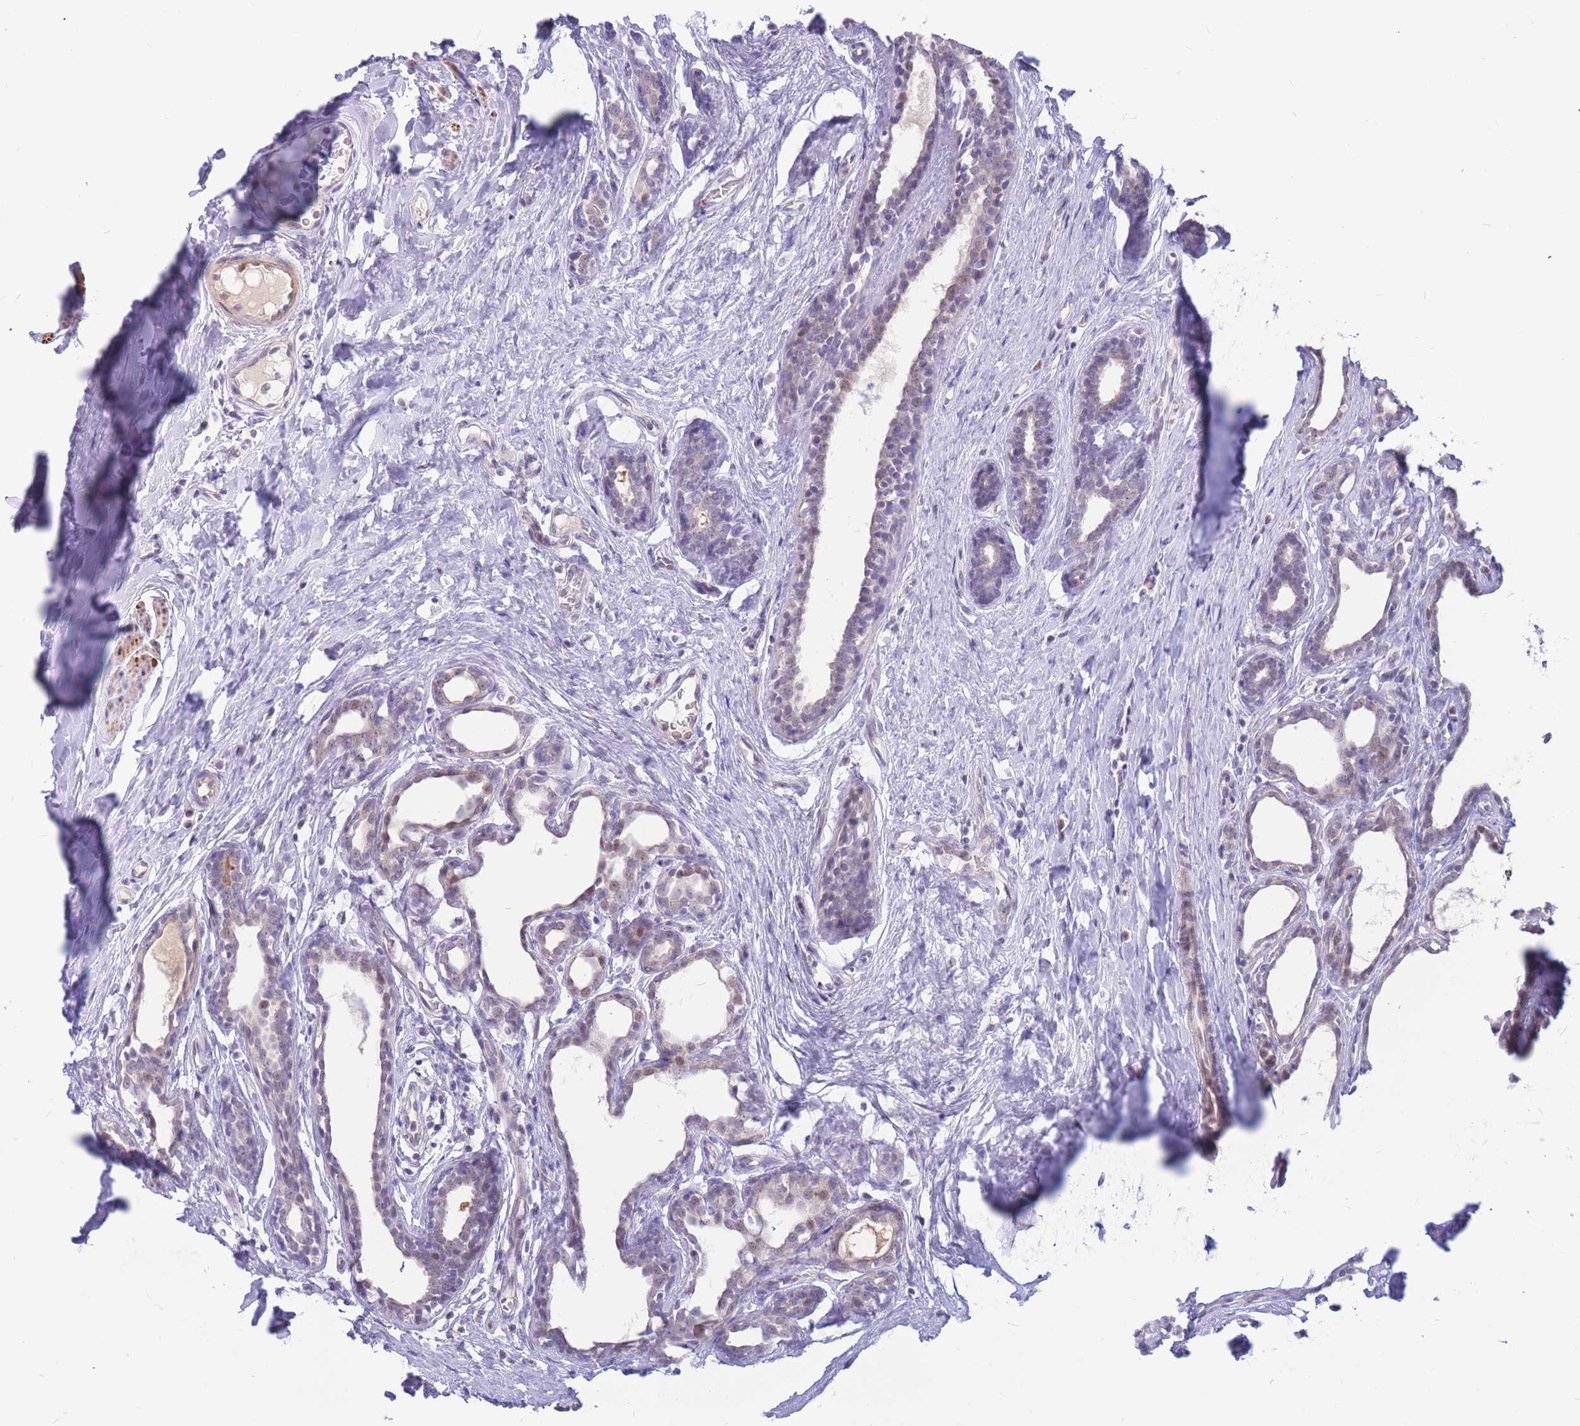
{"staining": {"intensity": "weak", "quantity": "<25%", "location": "nuclear"}, "tissue": "breast cancer", "cell_type": "Tumor cells", "image_type": "cancer", "snomed": [{"axis": "morphology", "description": "Duct carcinoma"}, {"axis": "topography", "description": "Breast"}], "caption": "Breast invasive ductal carcinoma was stained to show a protein in brown. There is no significant expression in tumor cells.", "gene": "ADD2", "patient": {"sex": "female", "age": 40}}